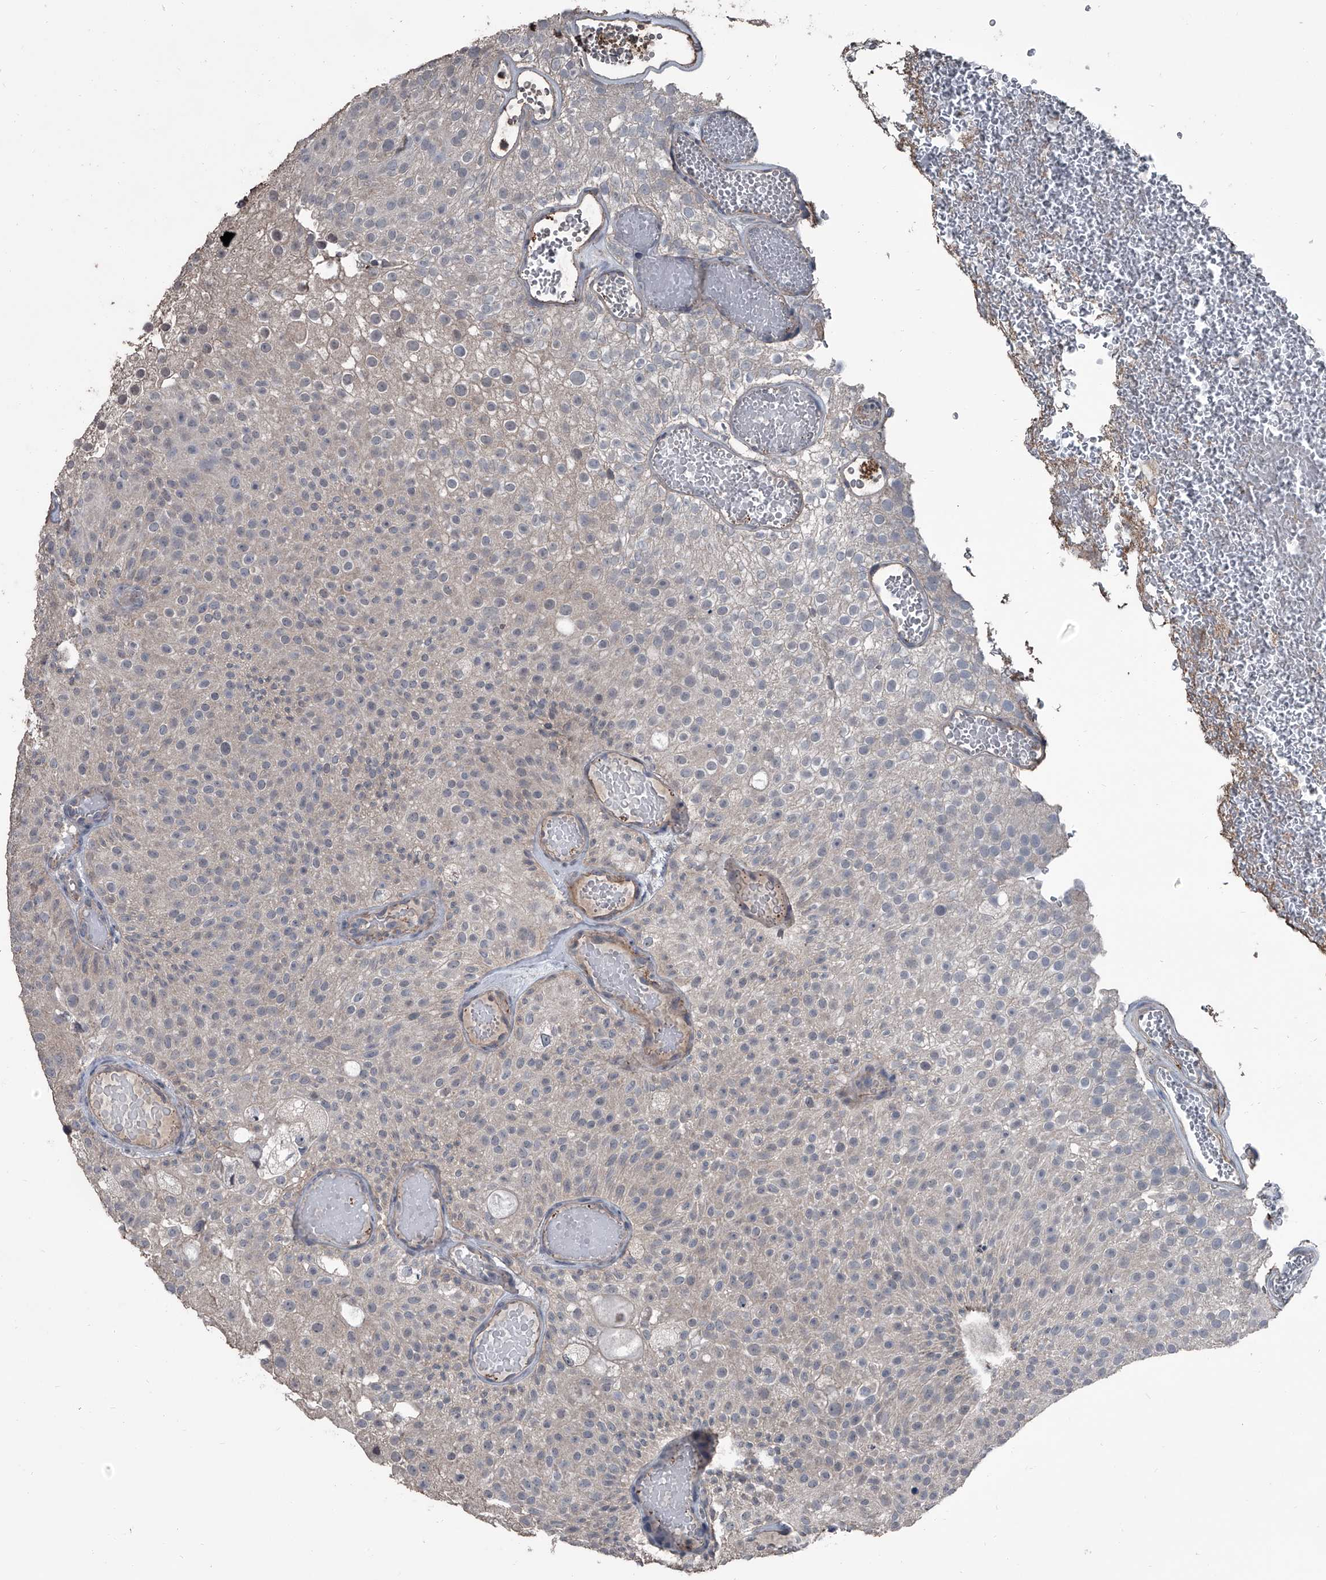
{"staining": {"intensity": "negative", "quantity": "none", "location": "none"}, "tissue": "urothelial cancer", "cell_type": "Tumor cells", "image_type": "cancer", "snomed": [{"axis": "morphology", "description": "Urothelial carcinoma, Low grade"}, {"axis": "topography", "description": "Urinary bladder"}], "caption": "Tumor cells are negative for protein expression in human low-grade urothelial carcinoma. (DAB (3,3'-diaminobenzidine) IHC visualized using brightfield microscopy, high magnification).", "gene": "OARD1", "patient": {"sex": "male", "age": 78}}